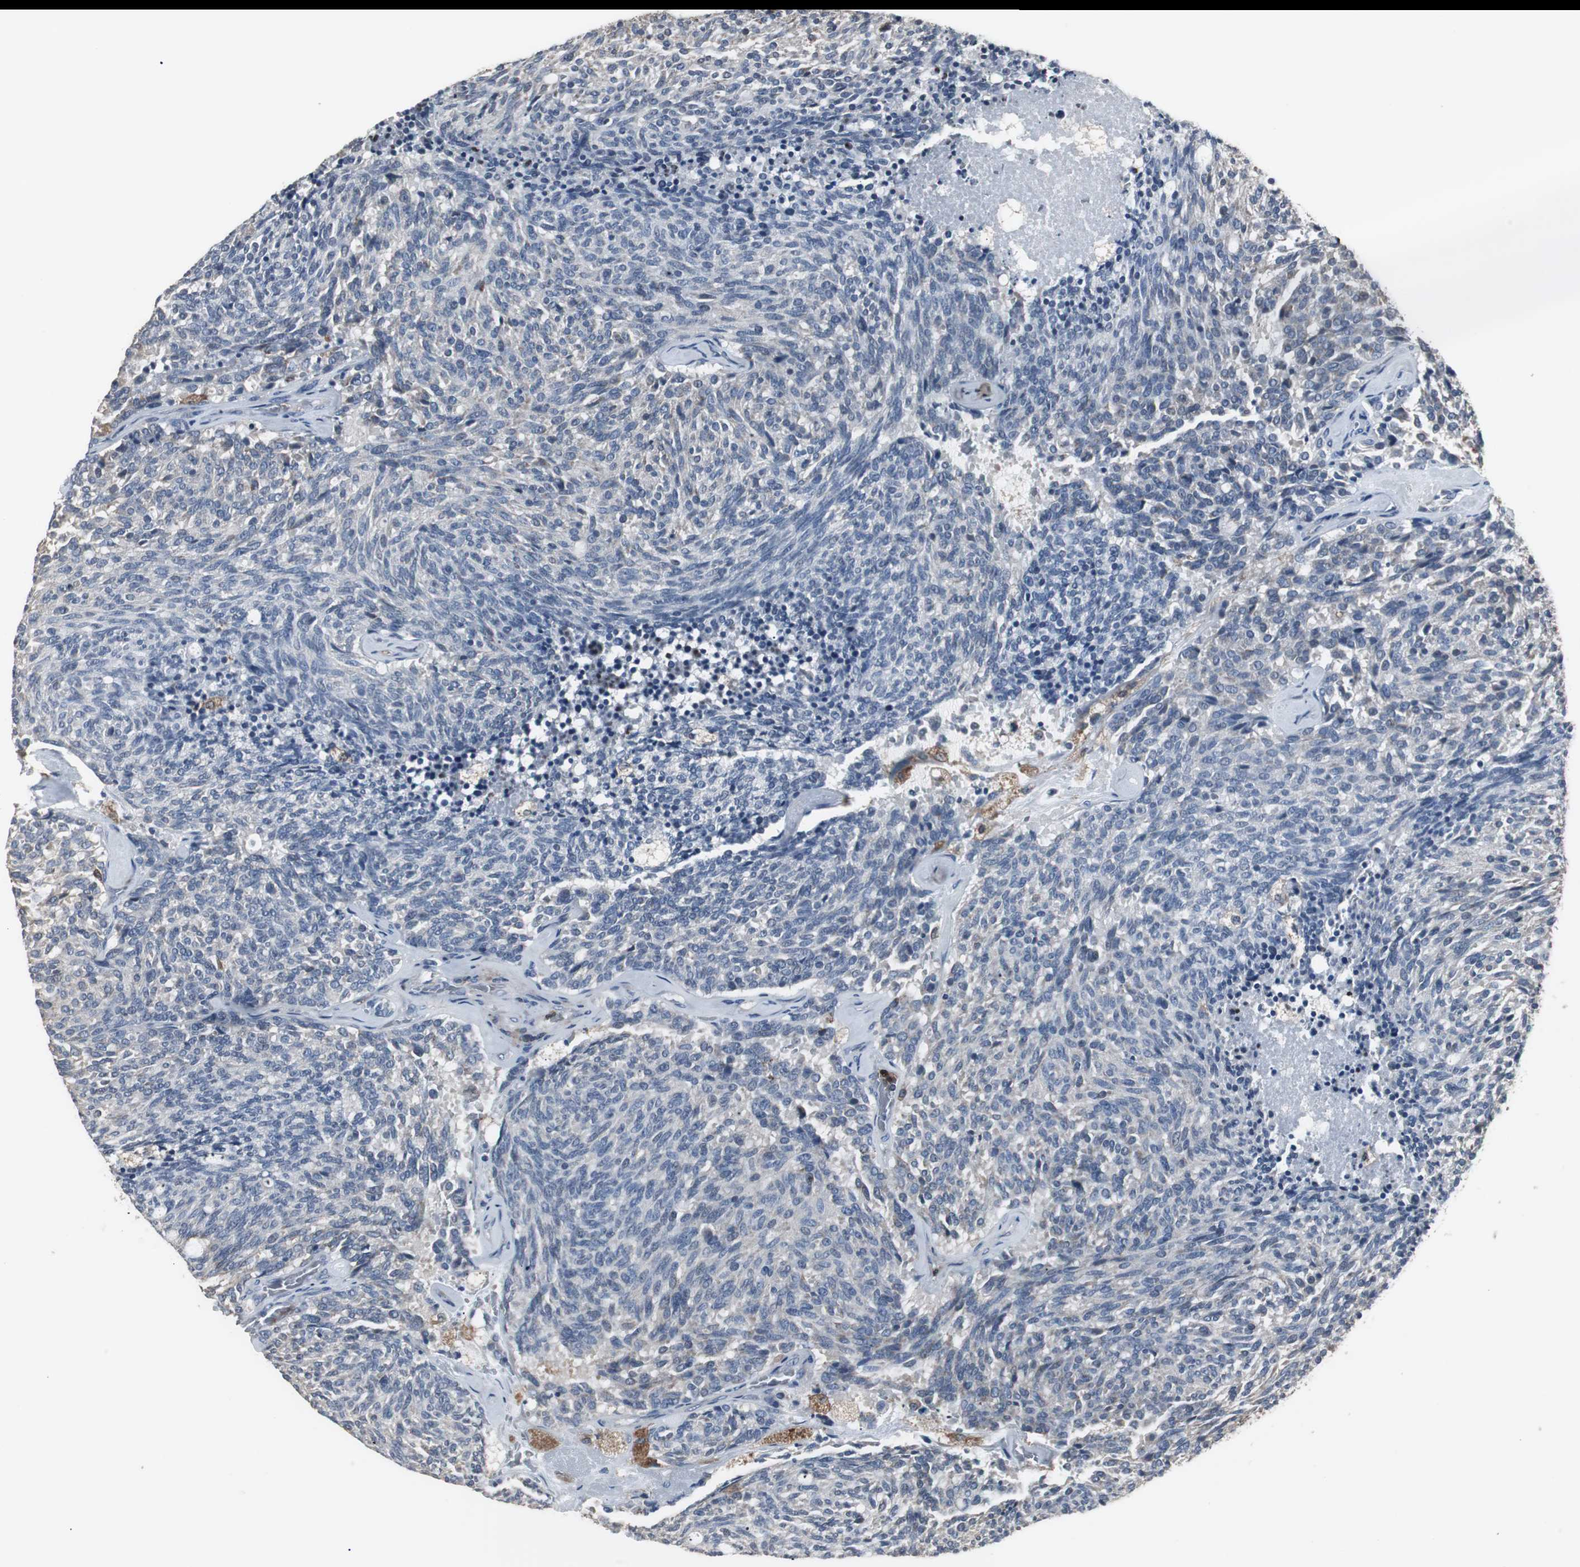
{"staining": {"intensity": "negative", "quantity": "none", "location": "none"}, "tissue": "carcinoid", "cell_type": "Tumor cells", "image_type": "cancer", "snomed": [{"axis": "morphology", "description": "Carcinoid, malignant, NOS"}, {"axis": "topography", "description": "Pancreas"}], "caption": "Micrograph shows no significant protein positivity in tumor cells of carcinoid.", "gene": "NCF2", "patient": {"sex": "female", "age": 54}}